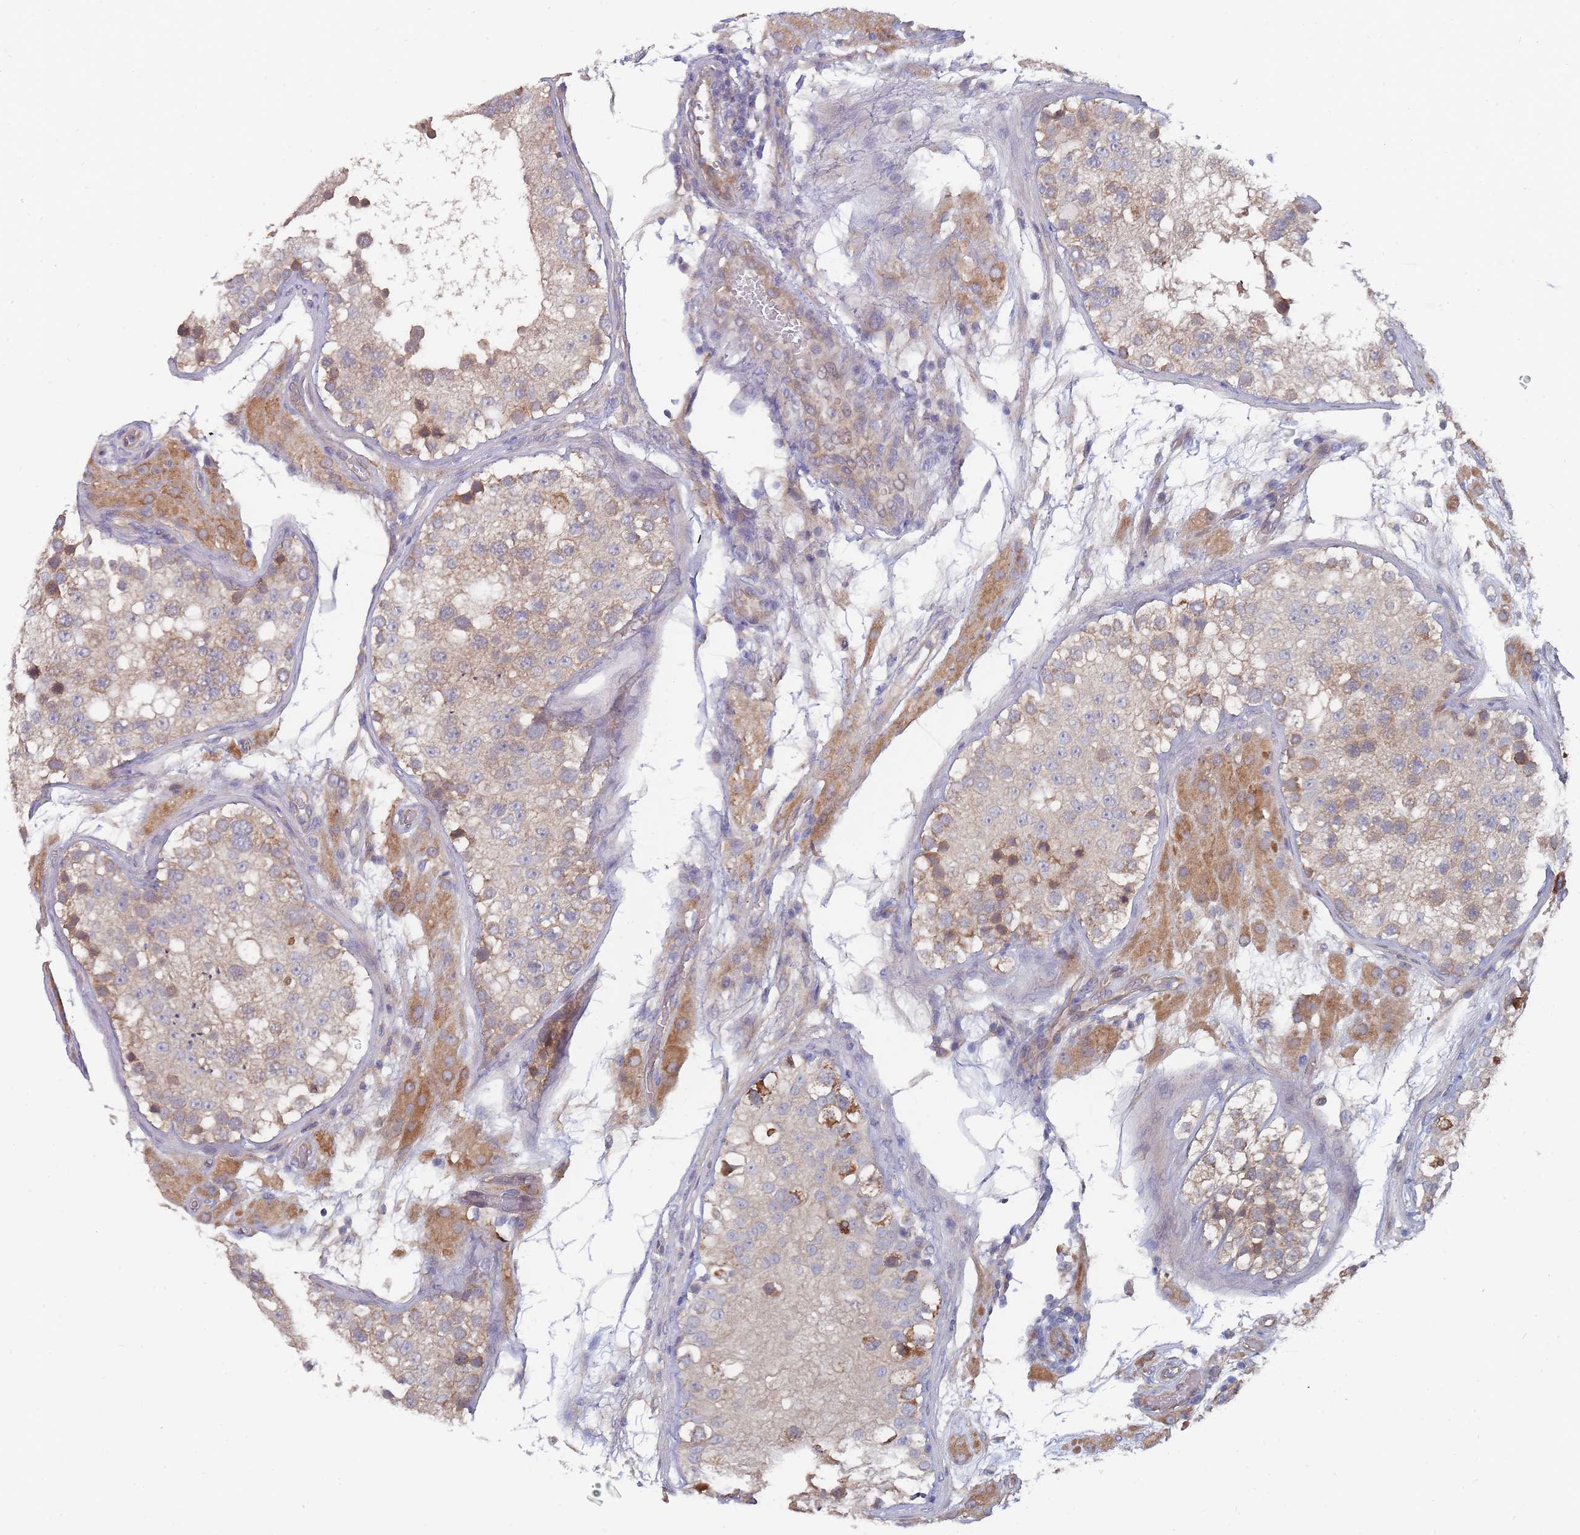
{"staining": {"intensity": "moderate", "quantity": "25%-75%", "location": "cytoplasmic/membranous"}, "tissue": "testis", "cell_type": "Cells in seminiferous ducts", "image_type": "normal", "snomed": [{"axis": "morphology", "description": "Normal tissue, NOS"}, {"axis": "topography", "description": "Testis"}], "caption": "DAB (3,3'-diaminobenzidine) immunohistochemical staining of unremarkable human testis displays moderate cytoplasmic/membranous protein expression in about 25%-75% of cells in seminiferous ducts.", "gene": "NUB1", "patient": {"sex": "male", "age": 26}}